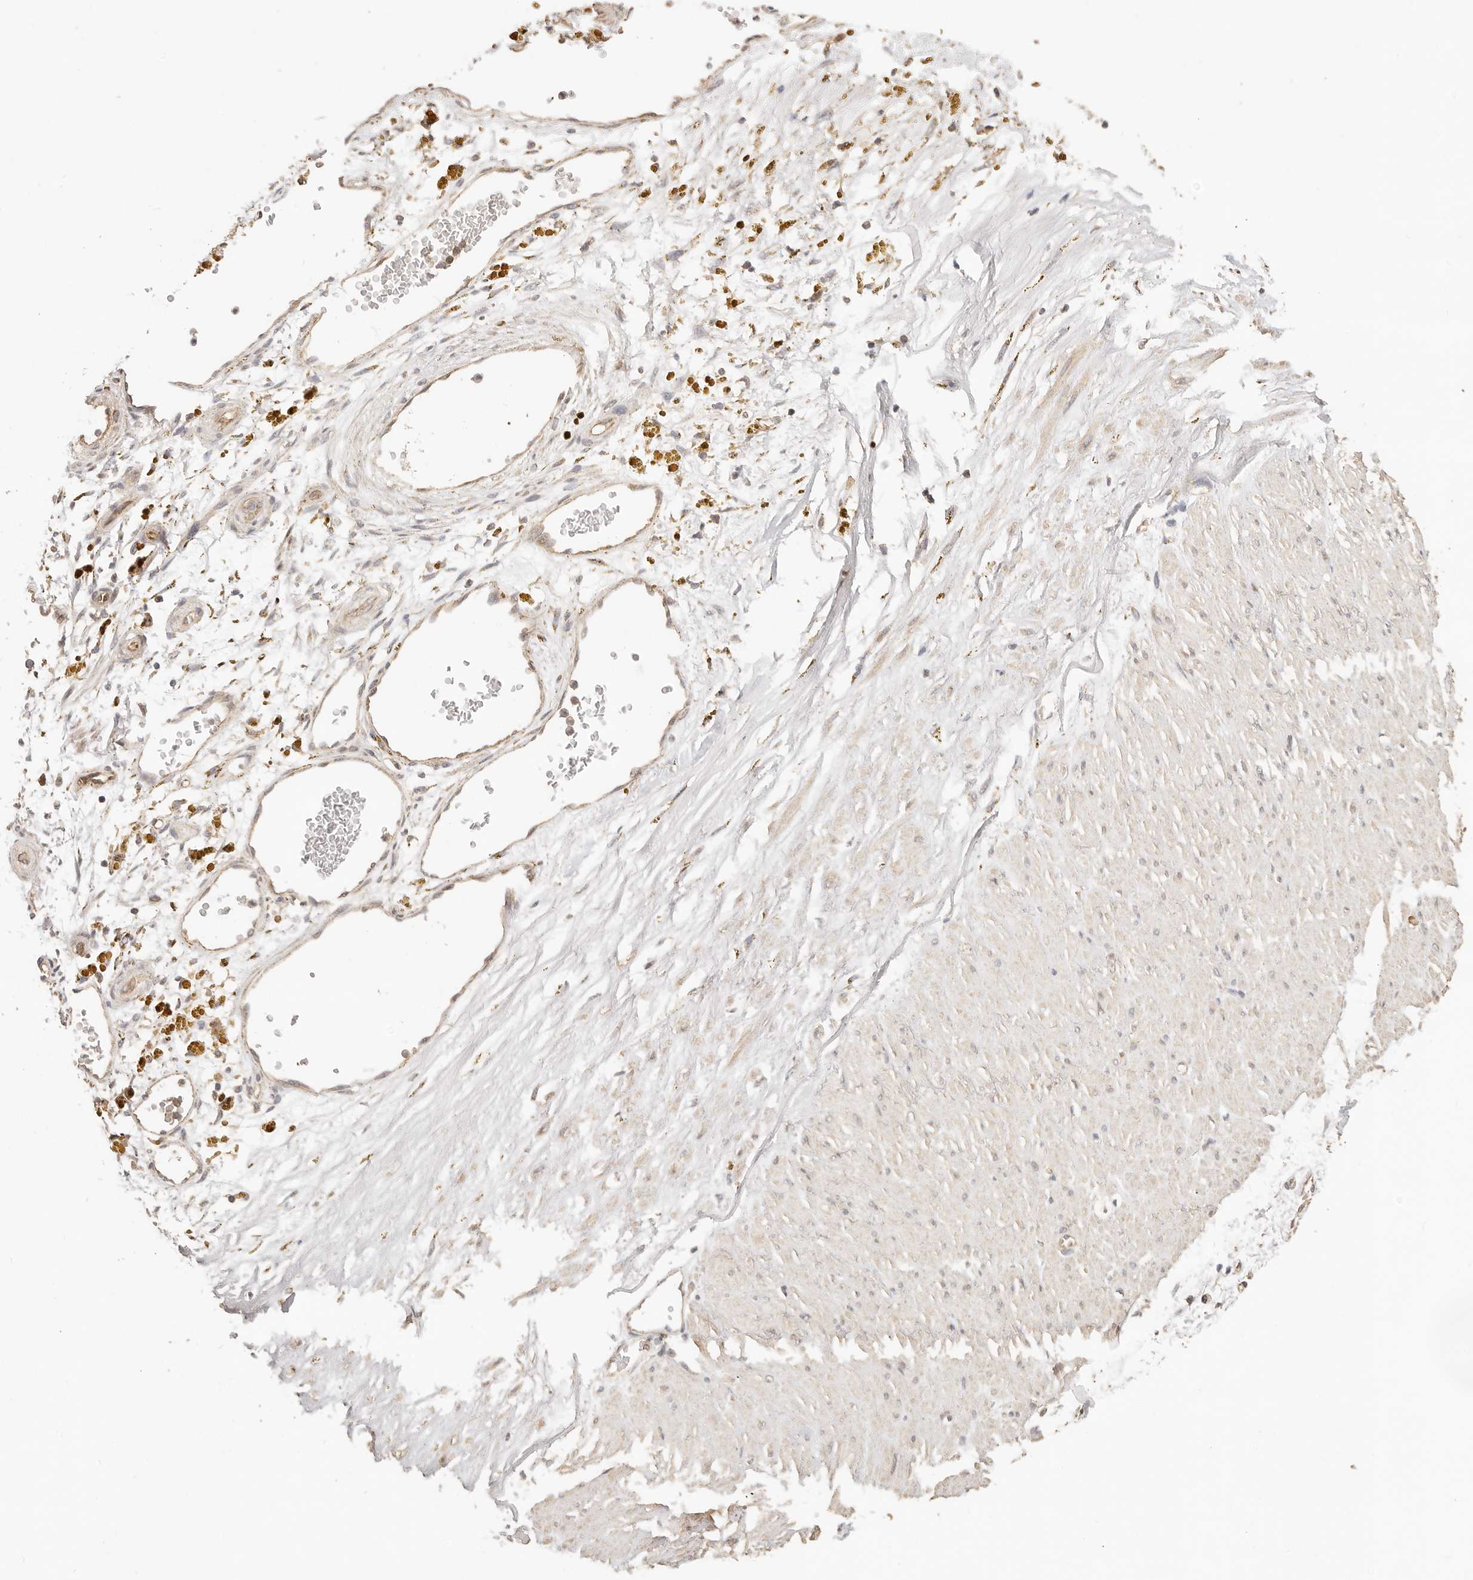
{"staining": {"intensity": "moderate", "quantity": "<25%", "location": "cytoplasmic/membranous"}, "tissue": "adipose tissue", "cell_type": "Adipocytes", "image_type": "normal", "snomed": [{"axis": "morphology", "description": "Normal tissue, NOS"}, {"axis": "topography", "description": "Soft tissue"}], "caption": "Moderate cytoplasmic/membranous expression is present in about <25% of adipocytes in unremarkable adipose tissue.", "gene": "AFDN", "patient": {"sex": "male", "age": 72}}